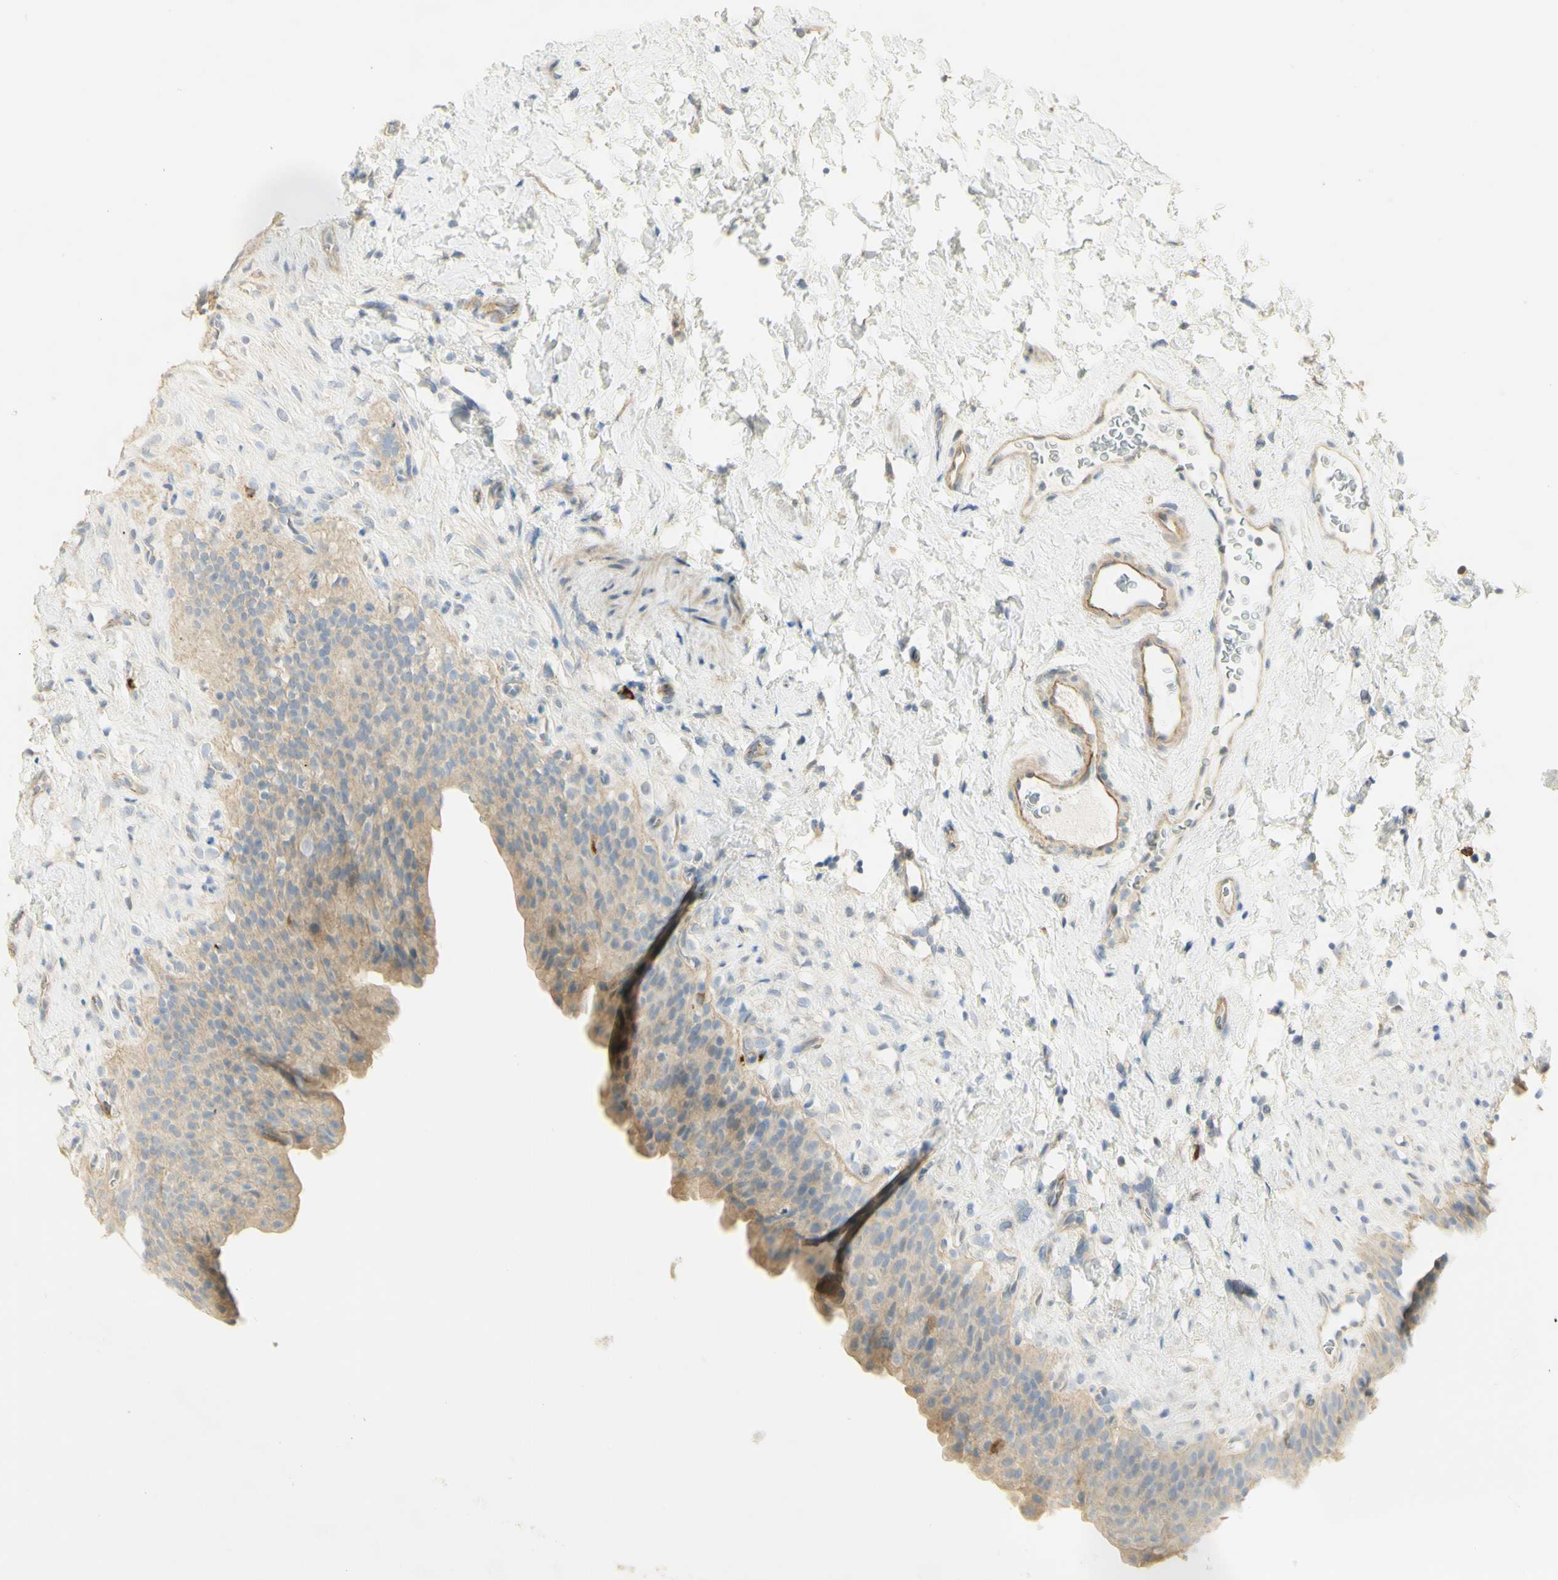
{"staining": {"intensity": "moderate", "quantity": ">75%", "location": "cytoplasmic/membranous"}, "tissue": "urinary bladder", "cell_type": "Urothelial cells", "image_type": "normal", "snomed": [{"axis": "morphology", "description": "Normal tissue, NOS"}, {"axis": "topography", "description": "Urinary bladder"}], "caption": "An image of urinary bladder stained for a protein displays moderate cytoplasmic/membranous brown staining in urothelial cells. (Brightfield microscopy of DAB IHC at high magnification).", "gene": "KIF11", "patient": {"sex": "female", "age": 79}}